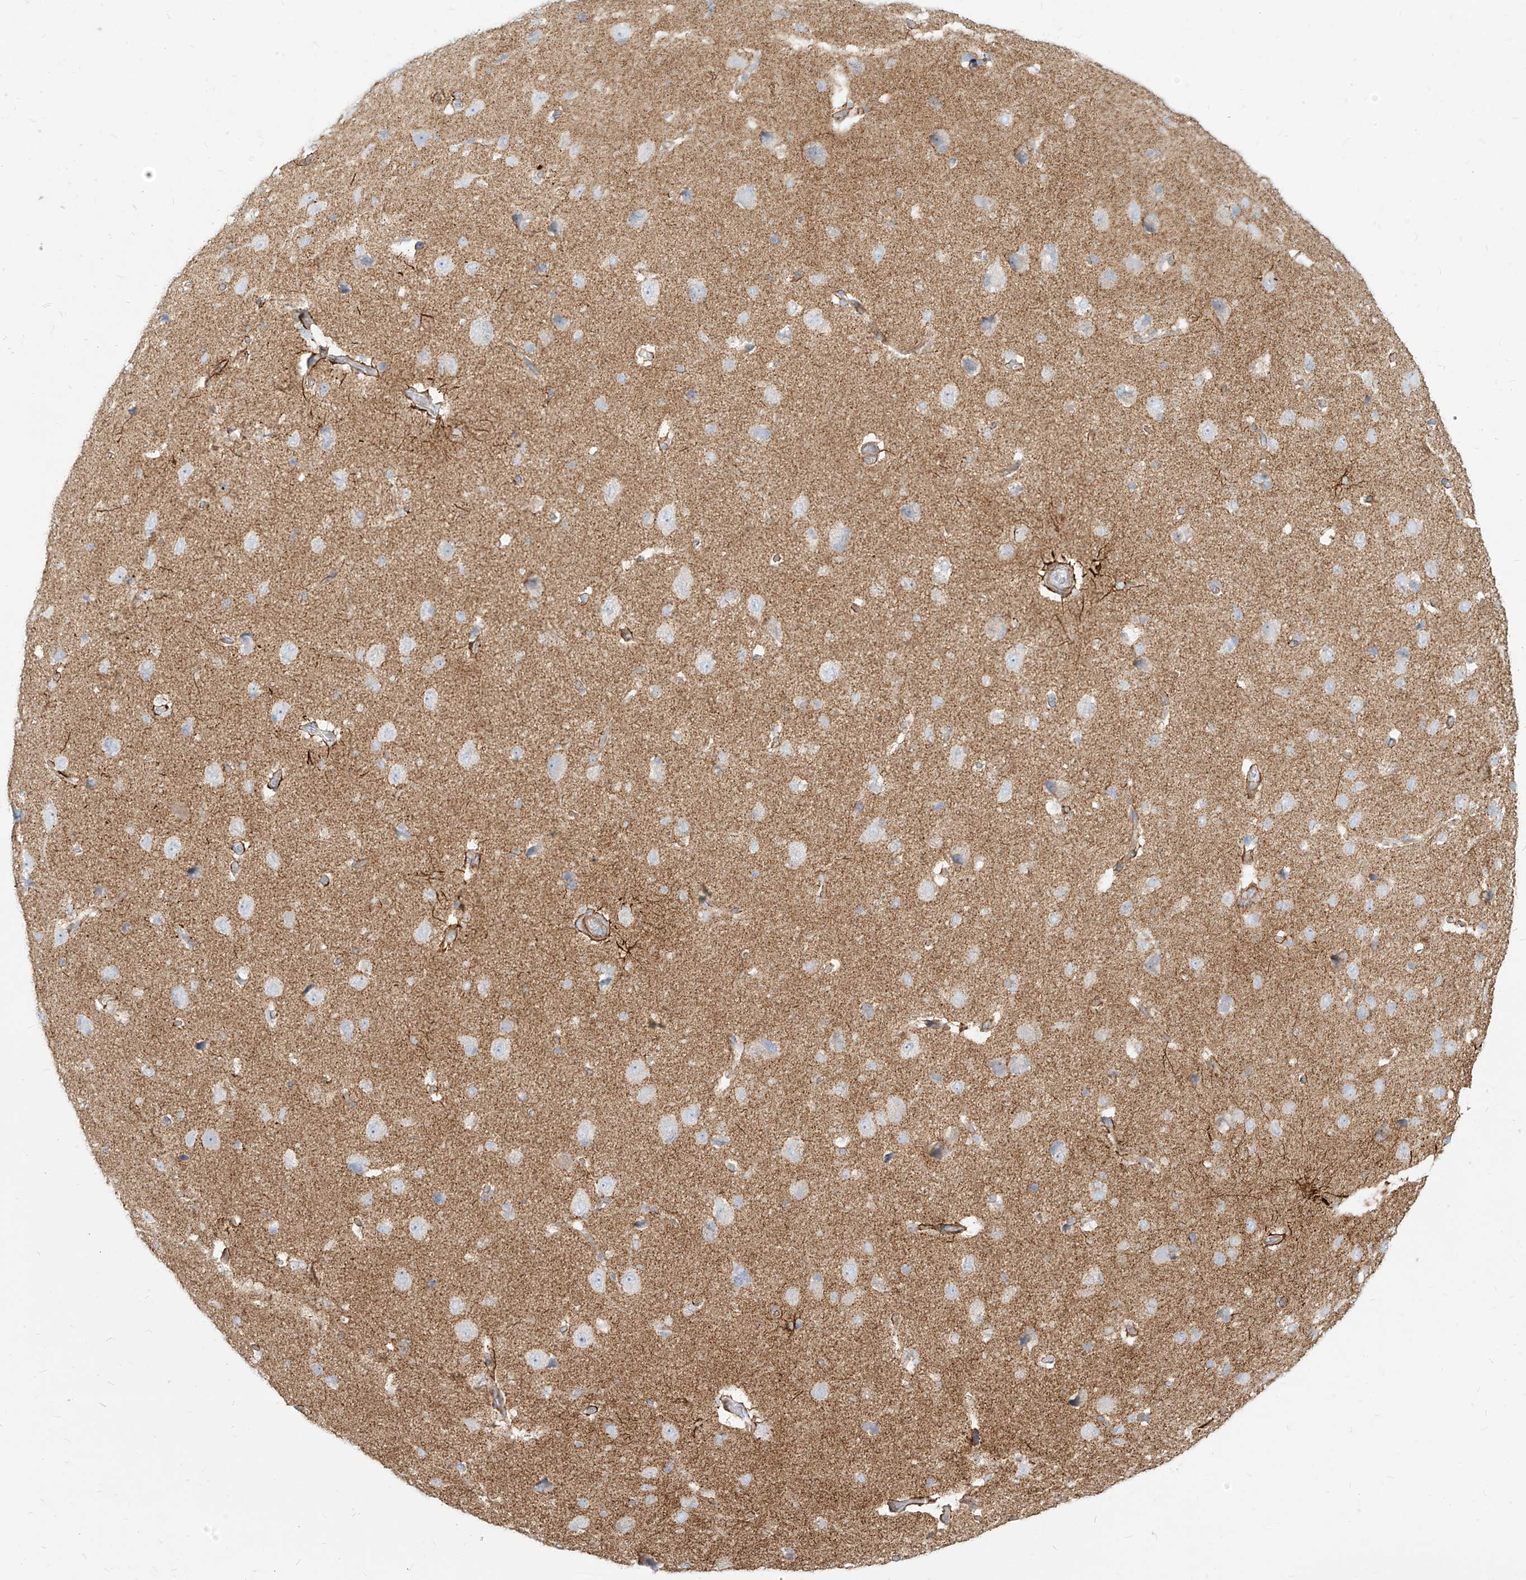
{"staining": {"intensity": "moderate", "quantity": "25%-75%", "location": "cytoplasmic/membranous"}, "tissue": "cerebral cortex", "cell_type": "Endothelial cells", "image_type": "normal", "snomed": [{"axis": "morphology", "description": "Normal tissue, NOS"}, {"axis": "topography", "description": "Cerebral cortex"}], "caption": "A brown stain highlights moderate cytoplasmic/membranous expression of a protein in endothelial cells of normal human cerebral cortex. The protein is shown in brown color, while the nuclei are stained blue.", "gene": "ITPKB", "patient": {"sex": "male", "age": 62}}